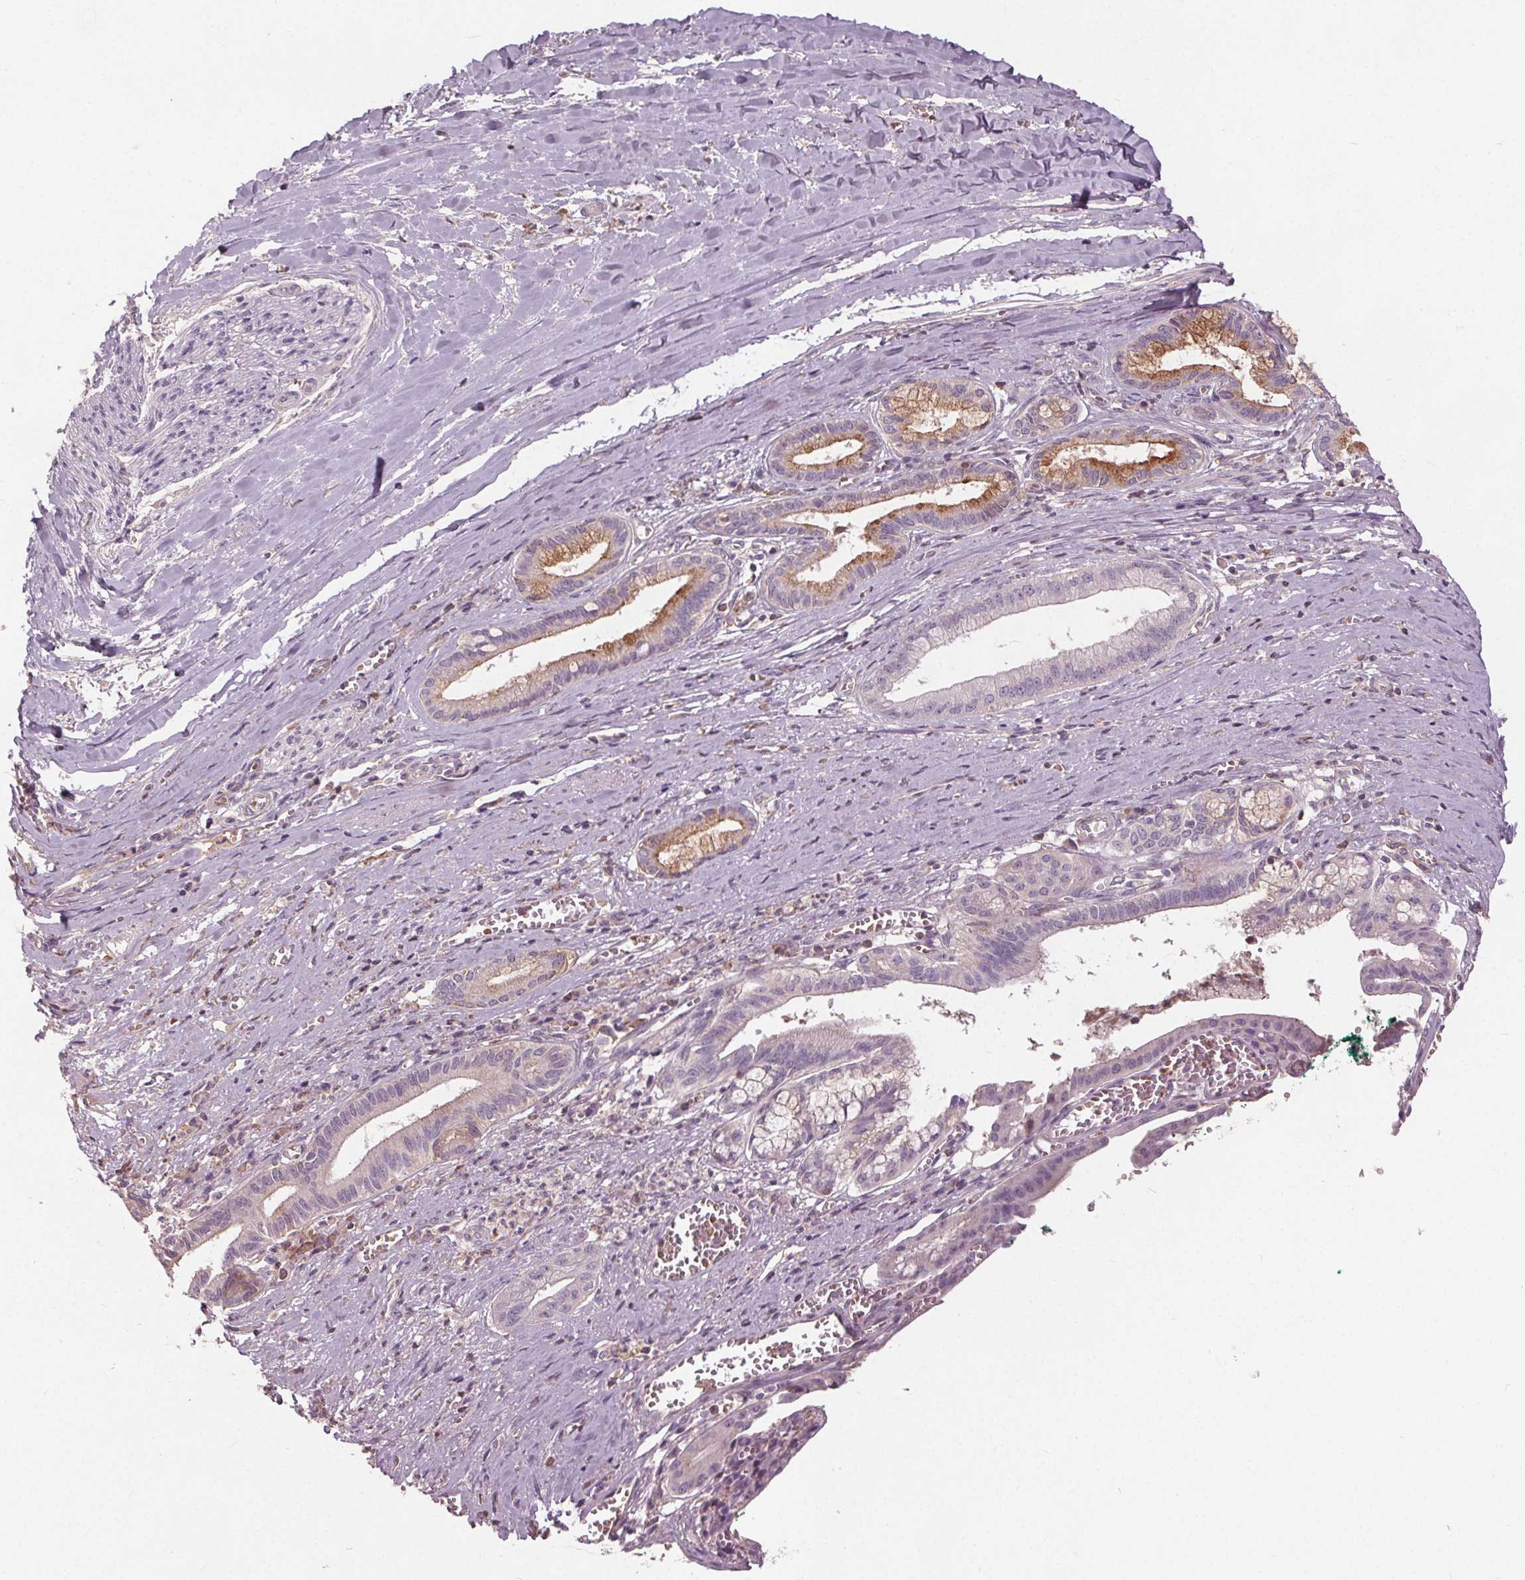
{"staining": {"intensity": "moderate", "quantity": "<25%", "location": "cytoplasmic/membranous"}, "tissue": "pancreatic cancer", "cell_type": "Tumor cells", "image_type": "cancer", "snomed": [{"axis": "morphology", "description": "Normal tissue, NOS"}, {"axis": "morphology", "description": "Adenocarcinoma, NOS"}, {"axis": "topography", "description": "Lymph node"}, {"axis": "topography", "description": "Pancreas"}], "caption": "Tumor cells show moderate cytoplasmic/membranous staining in about <25% of cells in pancreatic cancer.", "gene": "PDGFD", "patient": {"sex": "female", "age": 58}}